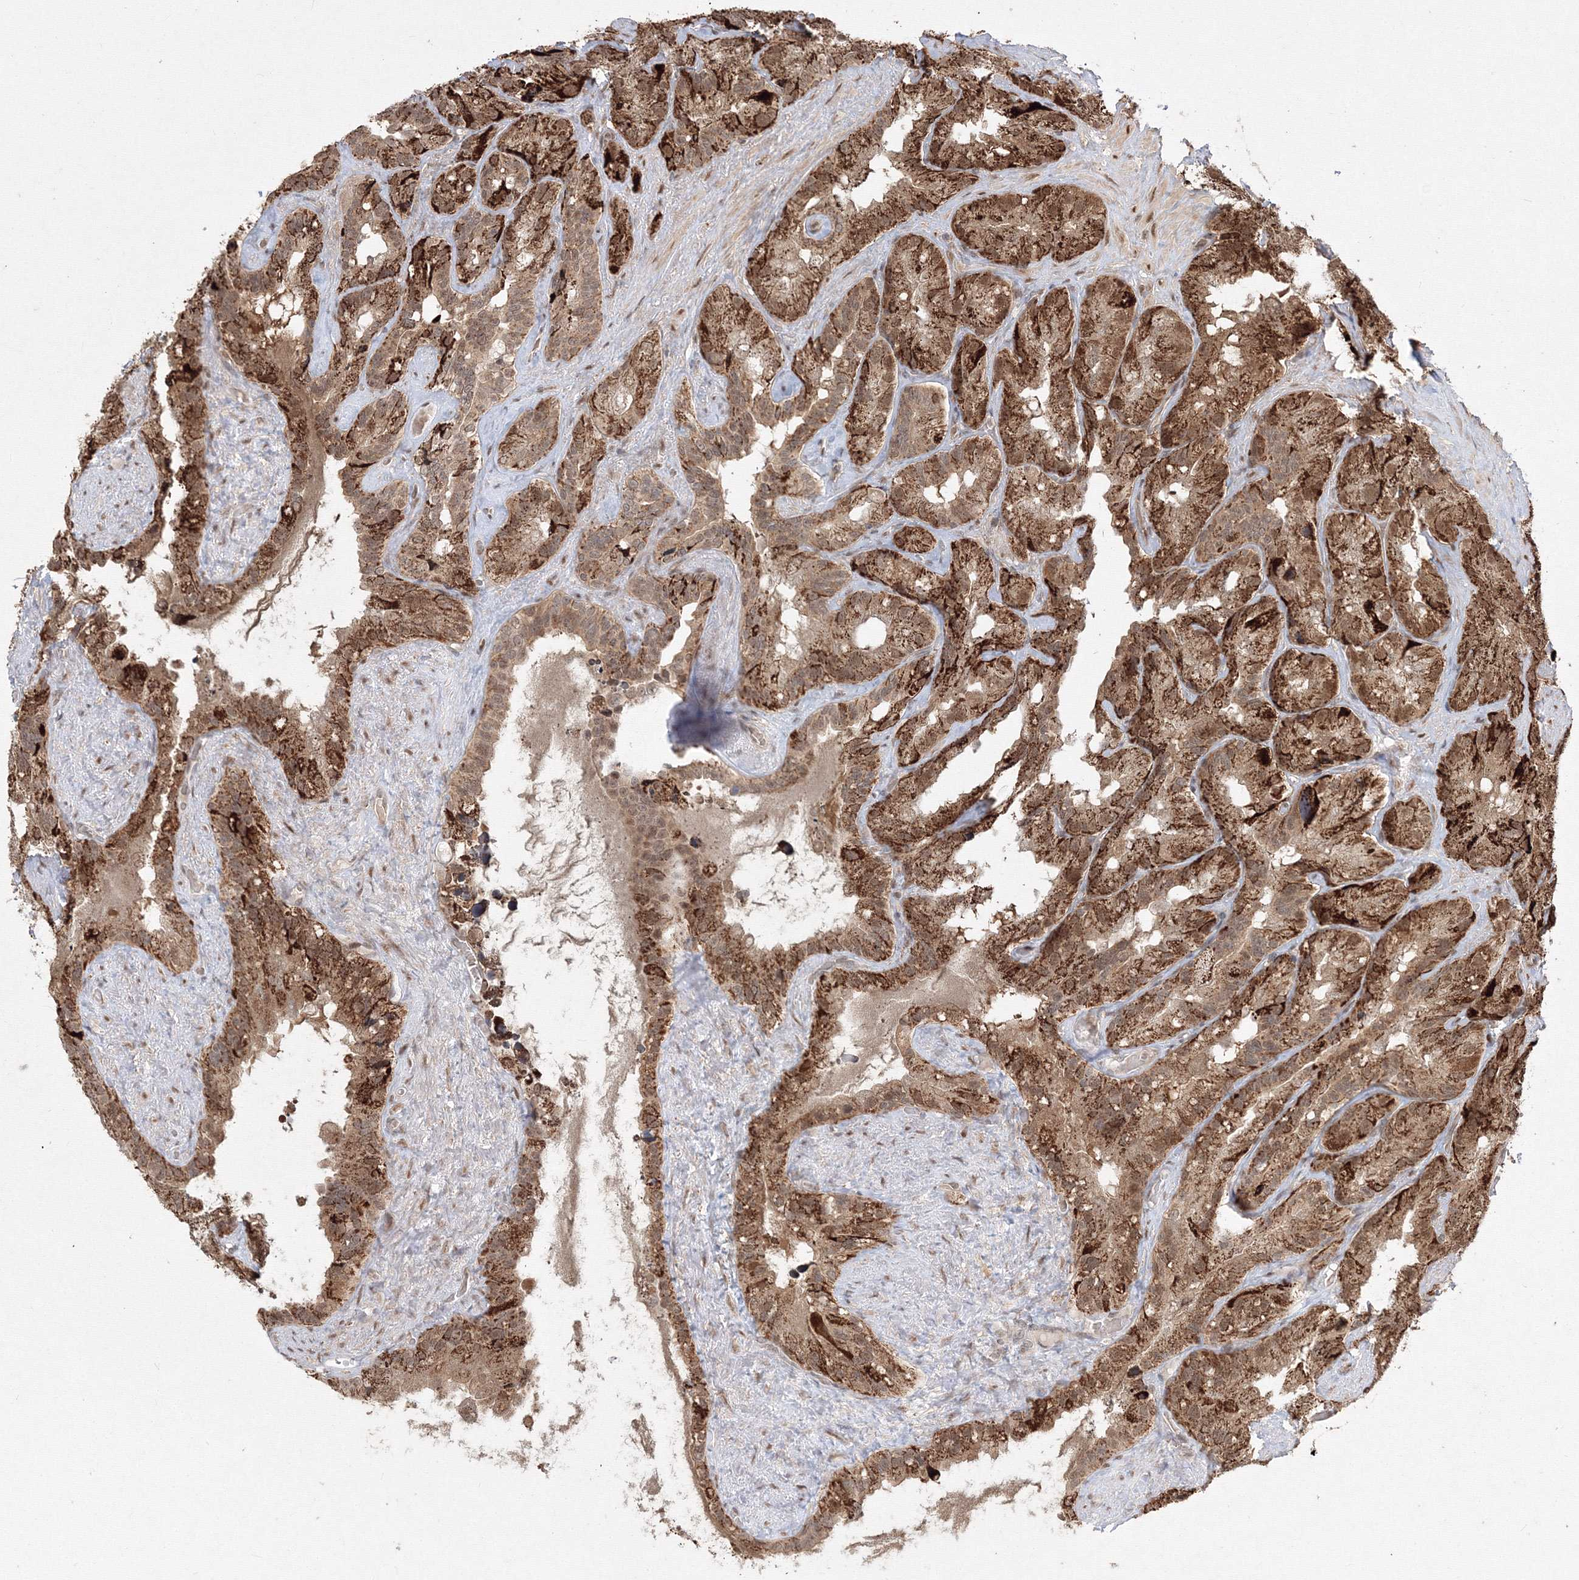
{"staining": {"intensity": "strong", "quantity": ">75%", "location": "cytoplasmic/membranous"}, "tissue": "seminal vesicle", "cell_type": "Glandular cells", "image_type": "normal", "snomed": [{"axis": "morphology", "description": "Normal tissue, NOS"}, {"axis": "topography", "description": "Prostate"}, {"axis": "topography", "description": "Seminal veicle"}], "caption": "About >75% of glandular cells in benign seminal vesicle display strong cytoplasmic/membranous protein positivity as visualized by brown immunohistochemical staining.", "gene": "COPS4", "patient": {"sex": "male", "age": 68}}